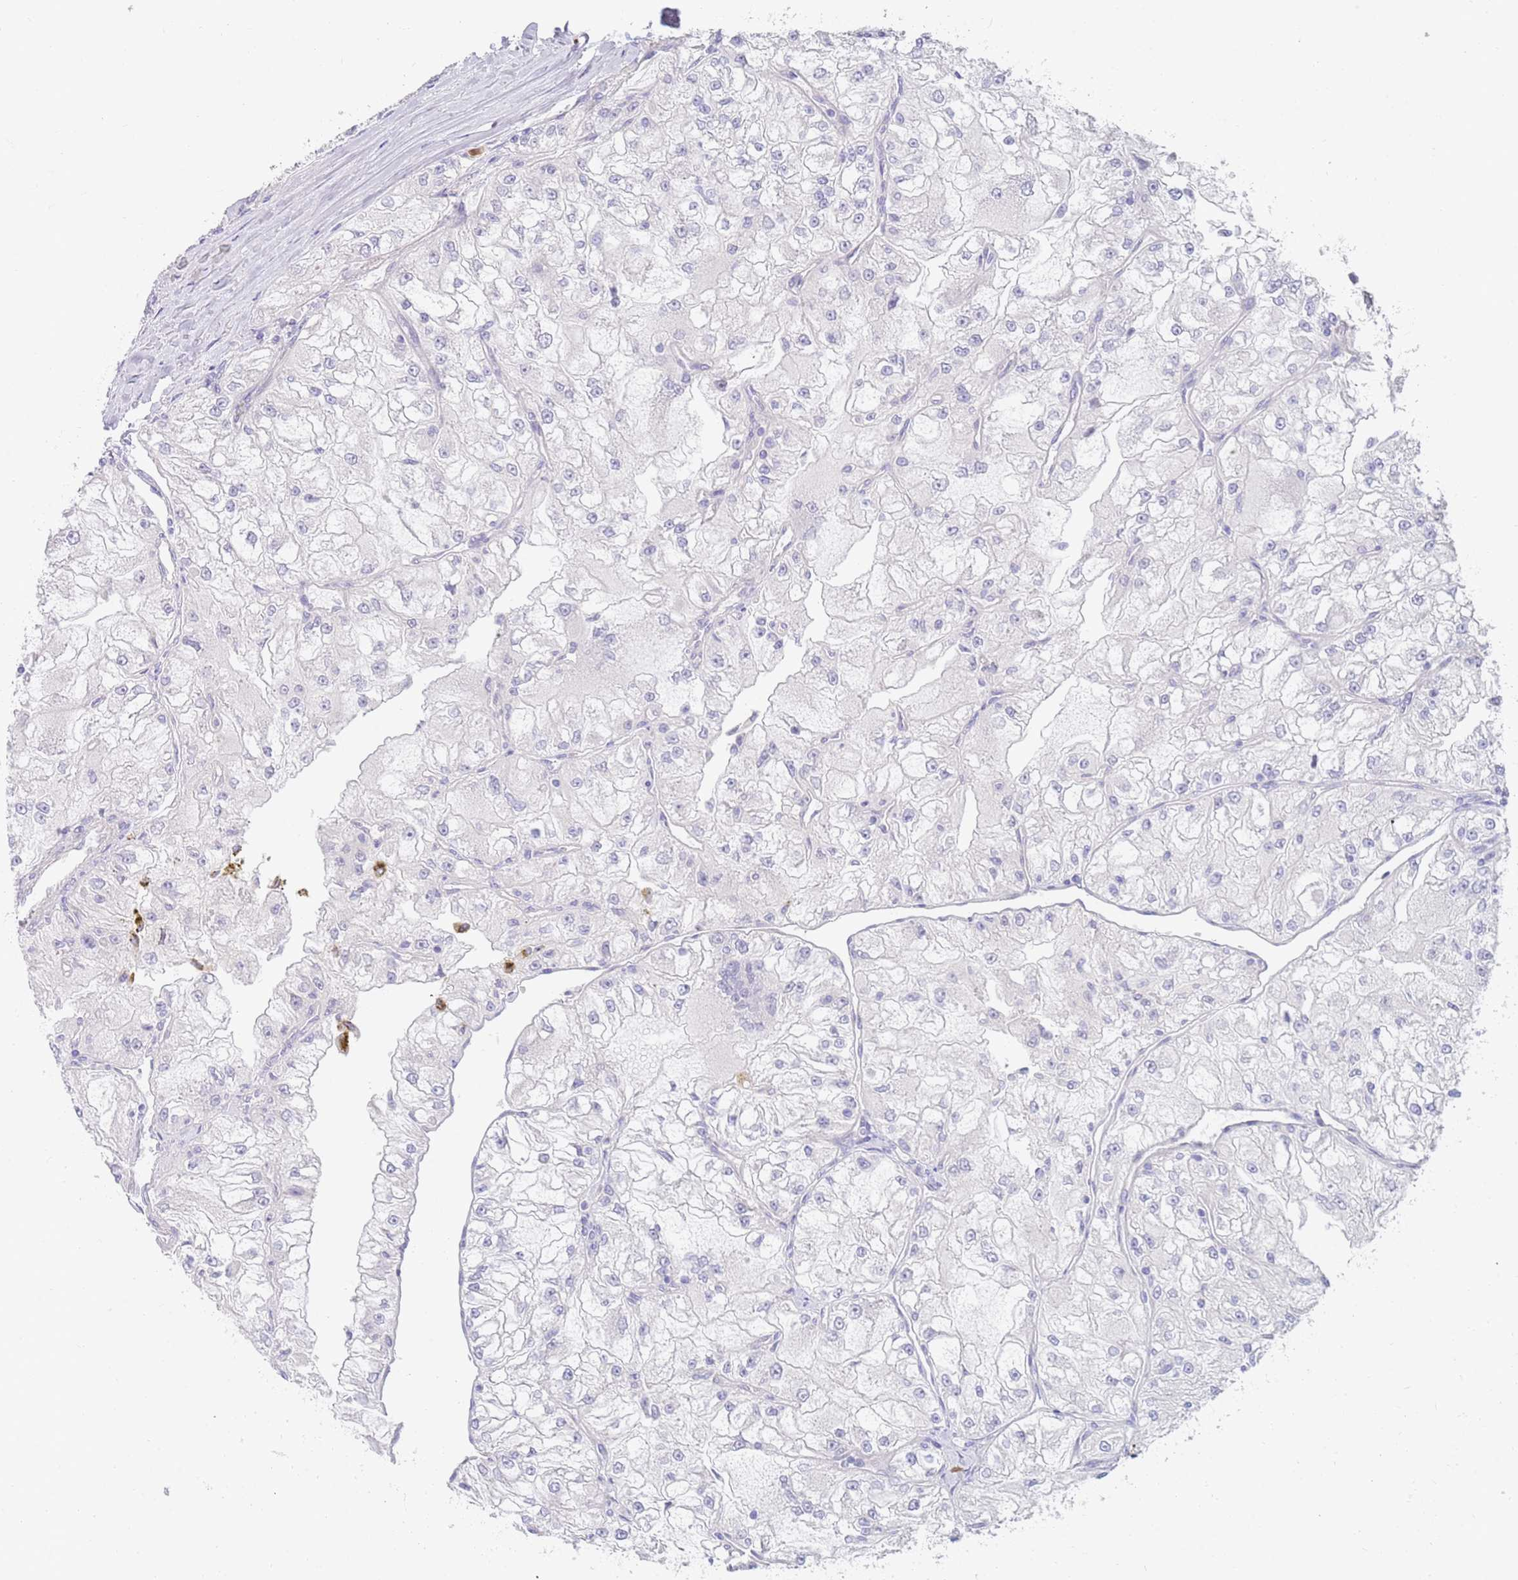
{"staining": {"intensity": "negative", "quantity": "none", "location": "none"}, "tissue": "renal cancer", "cell_type": "Tumor cells", "image_type": "cancer", "snomed": [{"axis": "morphology", "description": "Adenocarcinoma, NOS"}, {"axis": "topography", "description": "Kidney"}], "caption": "Renal cancer (adenocarcinoma) stained for a protein using immunohistochemistry exhibits no staining tumor cells.", "gene": "CCDC149", "patient": {"sex": "female", "age": 72}}